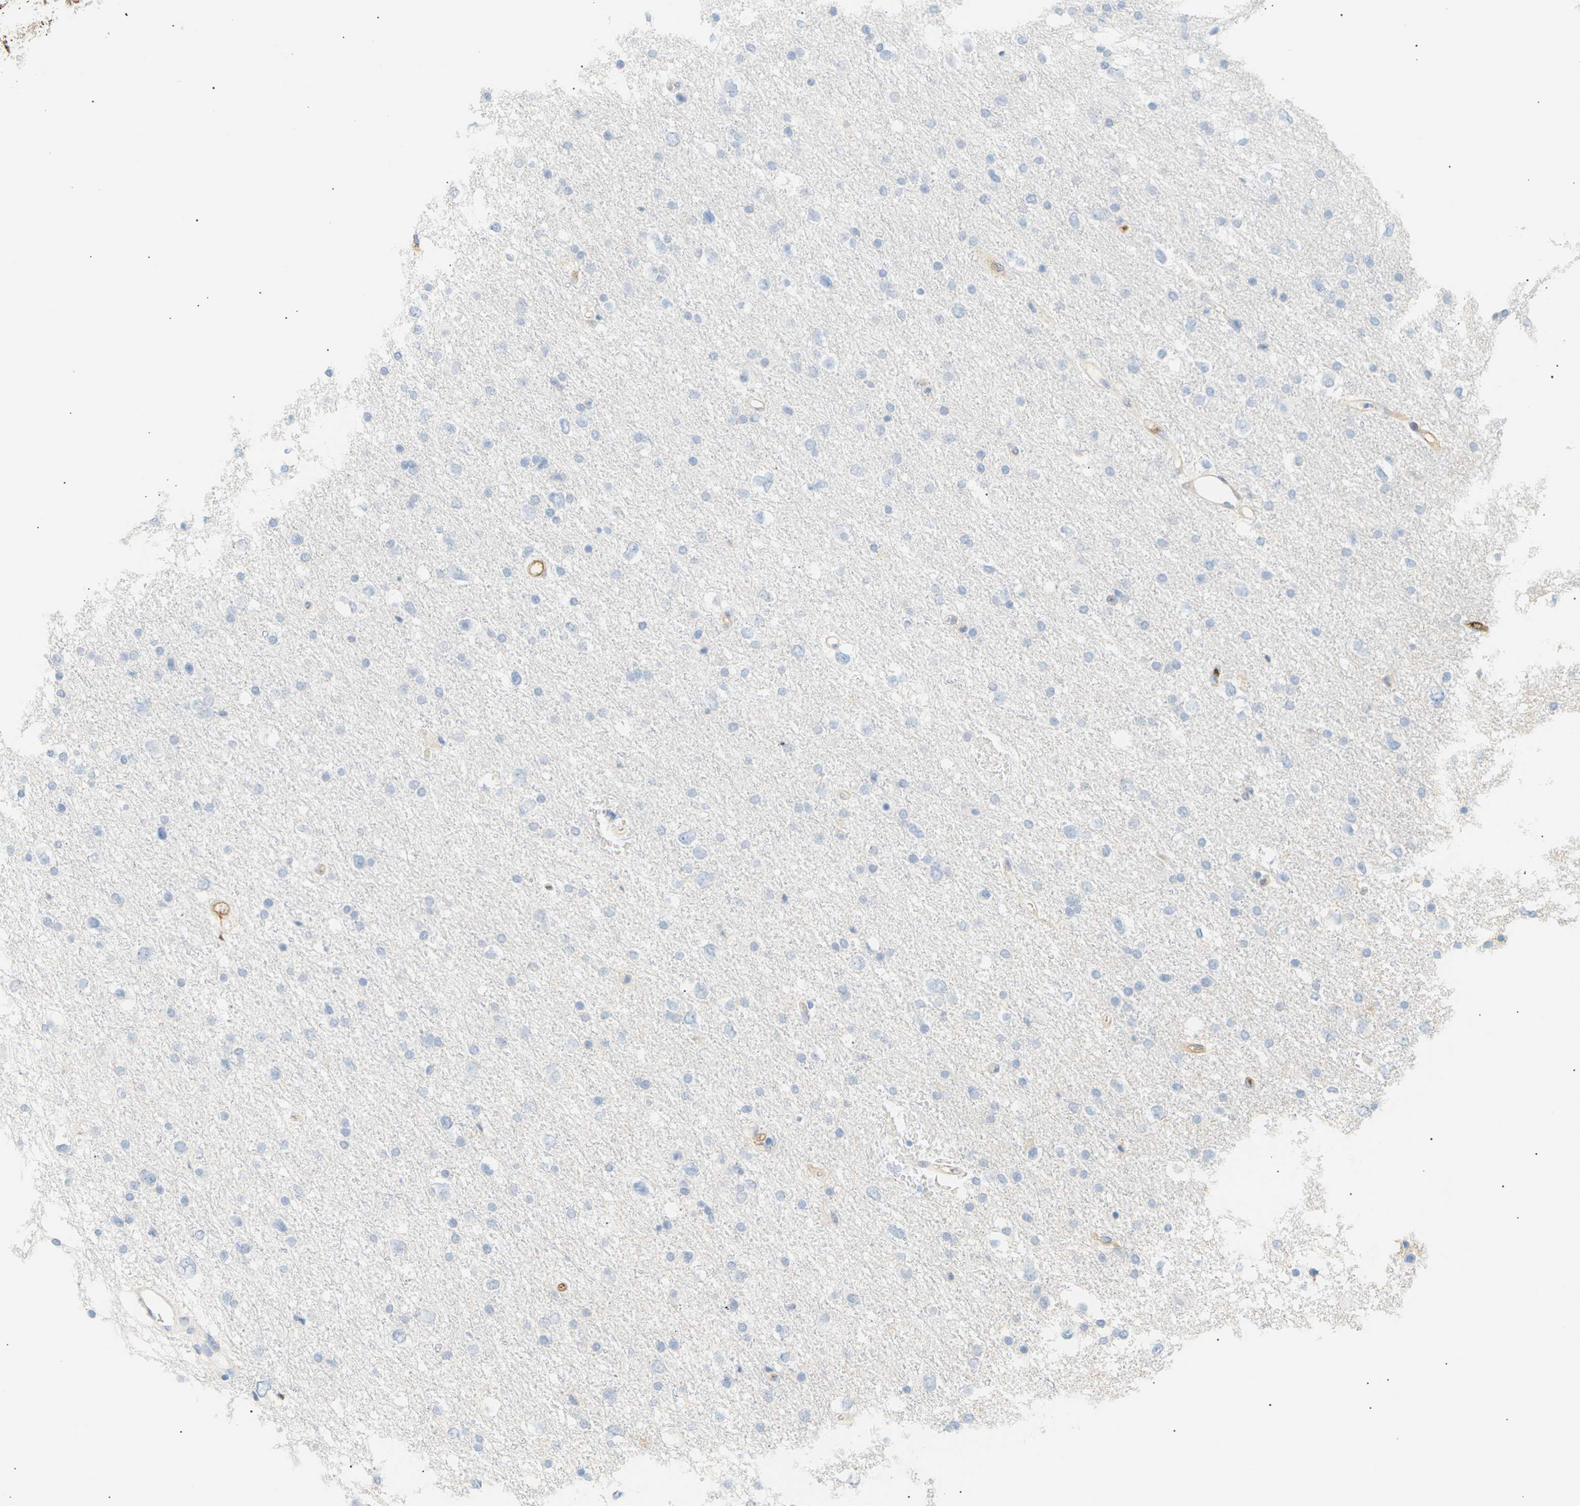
{"staining": {"intensity": "negative", "quantity": "none", "location": "none"}, "tissue": "glioma", "cell_type": "Tumor cells", "image_type": "cancer", "snomed": [{"axis": "morphology", "description": "Glioma, malignant, Low grade"}, {"axis": "topography", "description": "Brain"}], "caption": "Immunohistochemistry histopathology image of human glioma stained for a protein (brown), which shows no staining in tumor cells. (DAB (3,3'-diaminobenzidine) immunohistochemistry, high magnification).", "gene": "IGLC3", "patient": {"sex": "female", "age": 37}}